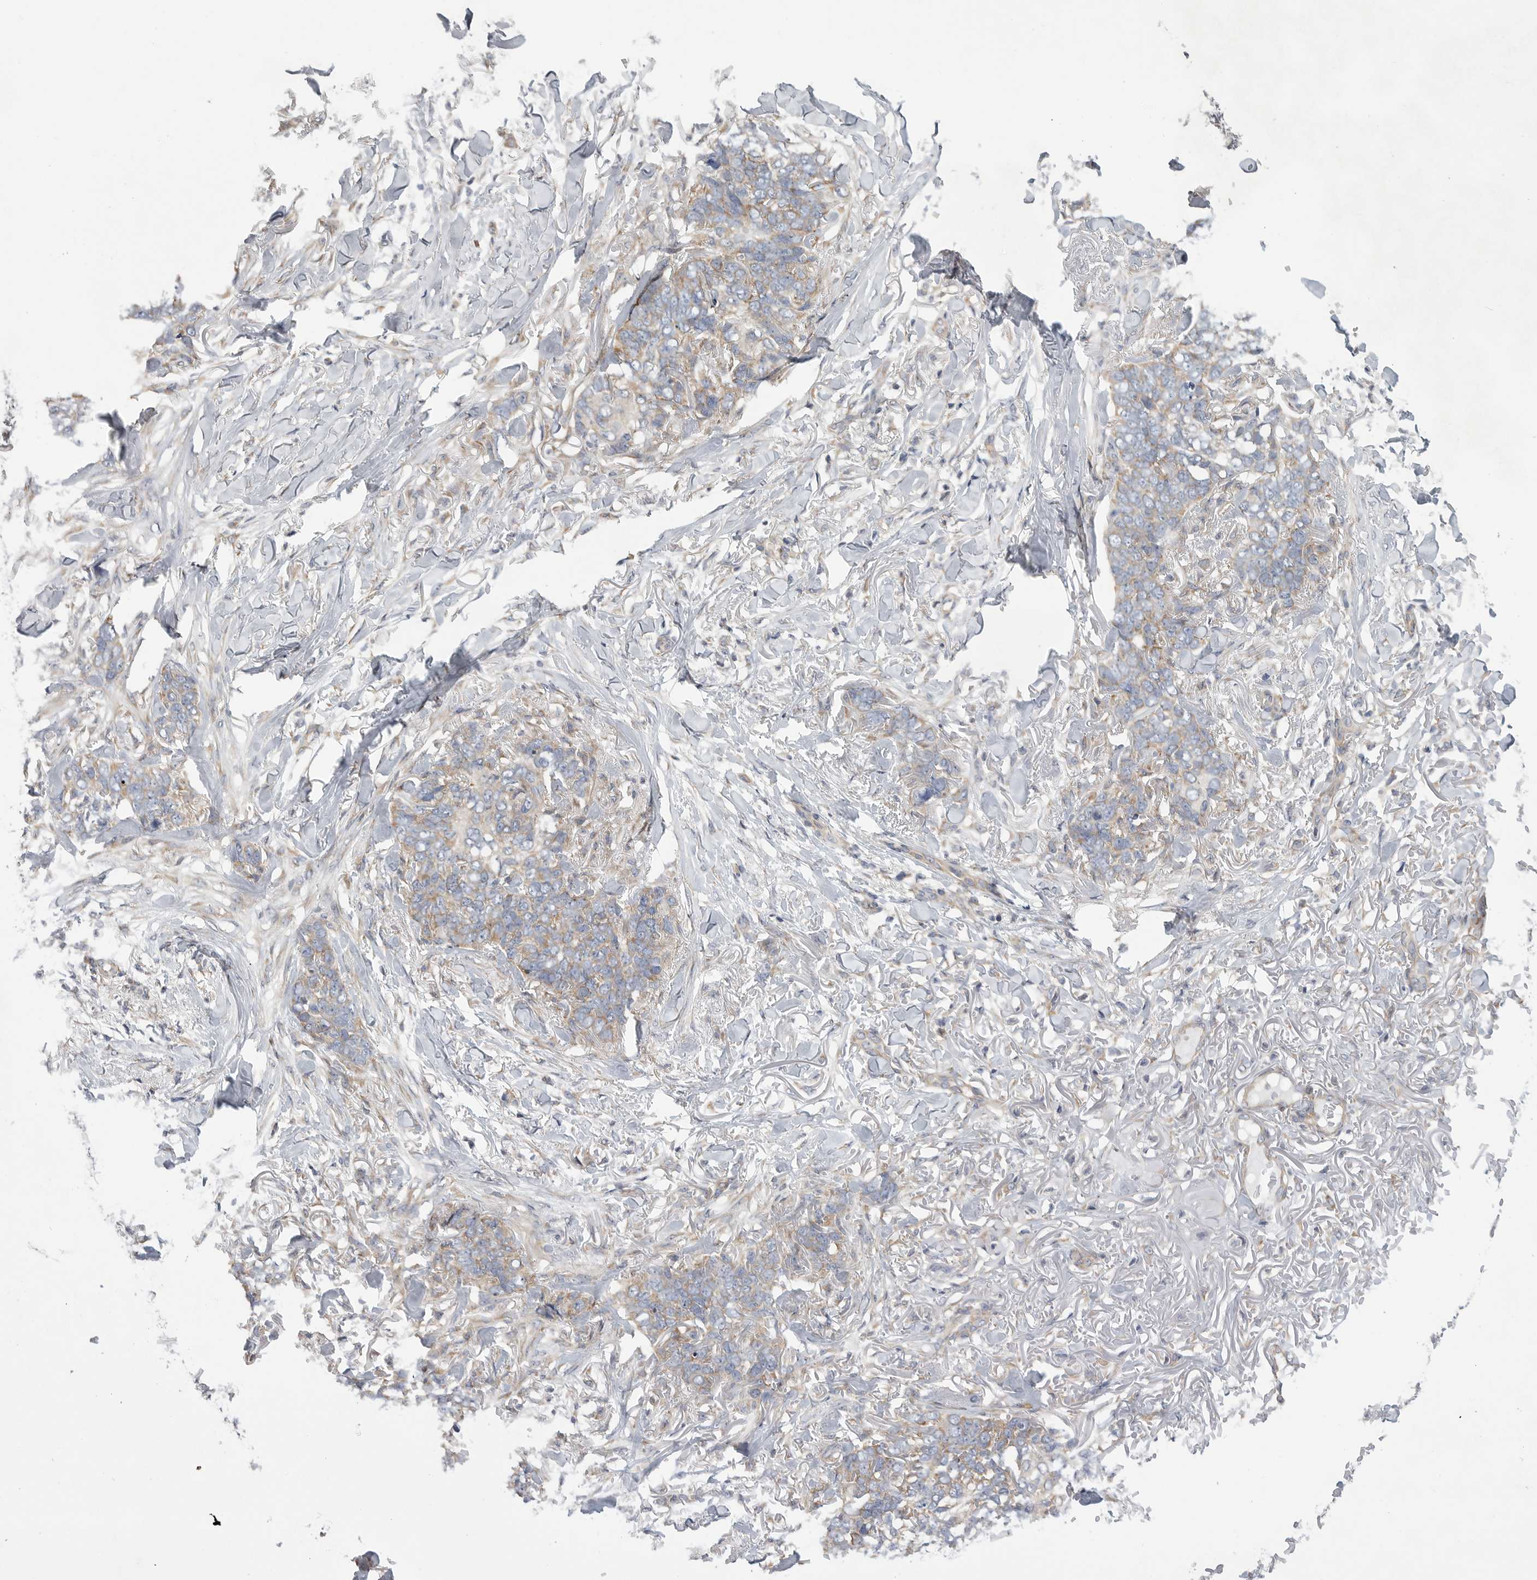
{"staining": {"intensity": "moderate", "quantity": ">75%", "location": "cytoplasmic/membranous"}, "tissue": "skin cancer", "cell_type": "Tumor cells", "image_type": "cancer", "snomed": [{"axis": "morphology", "description": "Normal tissue, NOS"}, {"axis": "morphology", "description": "Basal cell carcinoma"}, {"axis": "topography", "description": "Skin"}], "caption": "Tumor cells exhibit medium levels of moderate cytoplasmic/membranous positivity in approximately >75% of cells in human skin cancer (basal cell carcinoma).", "gene": "FBXO43", "patient": {"sex": "male", "age": 77}}